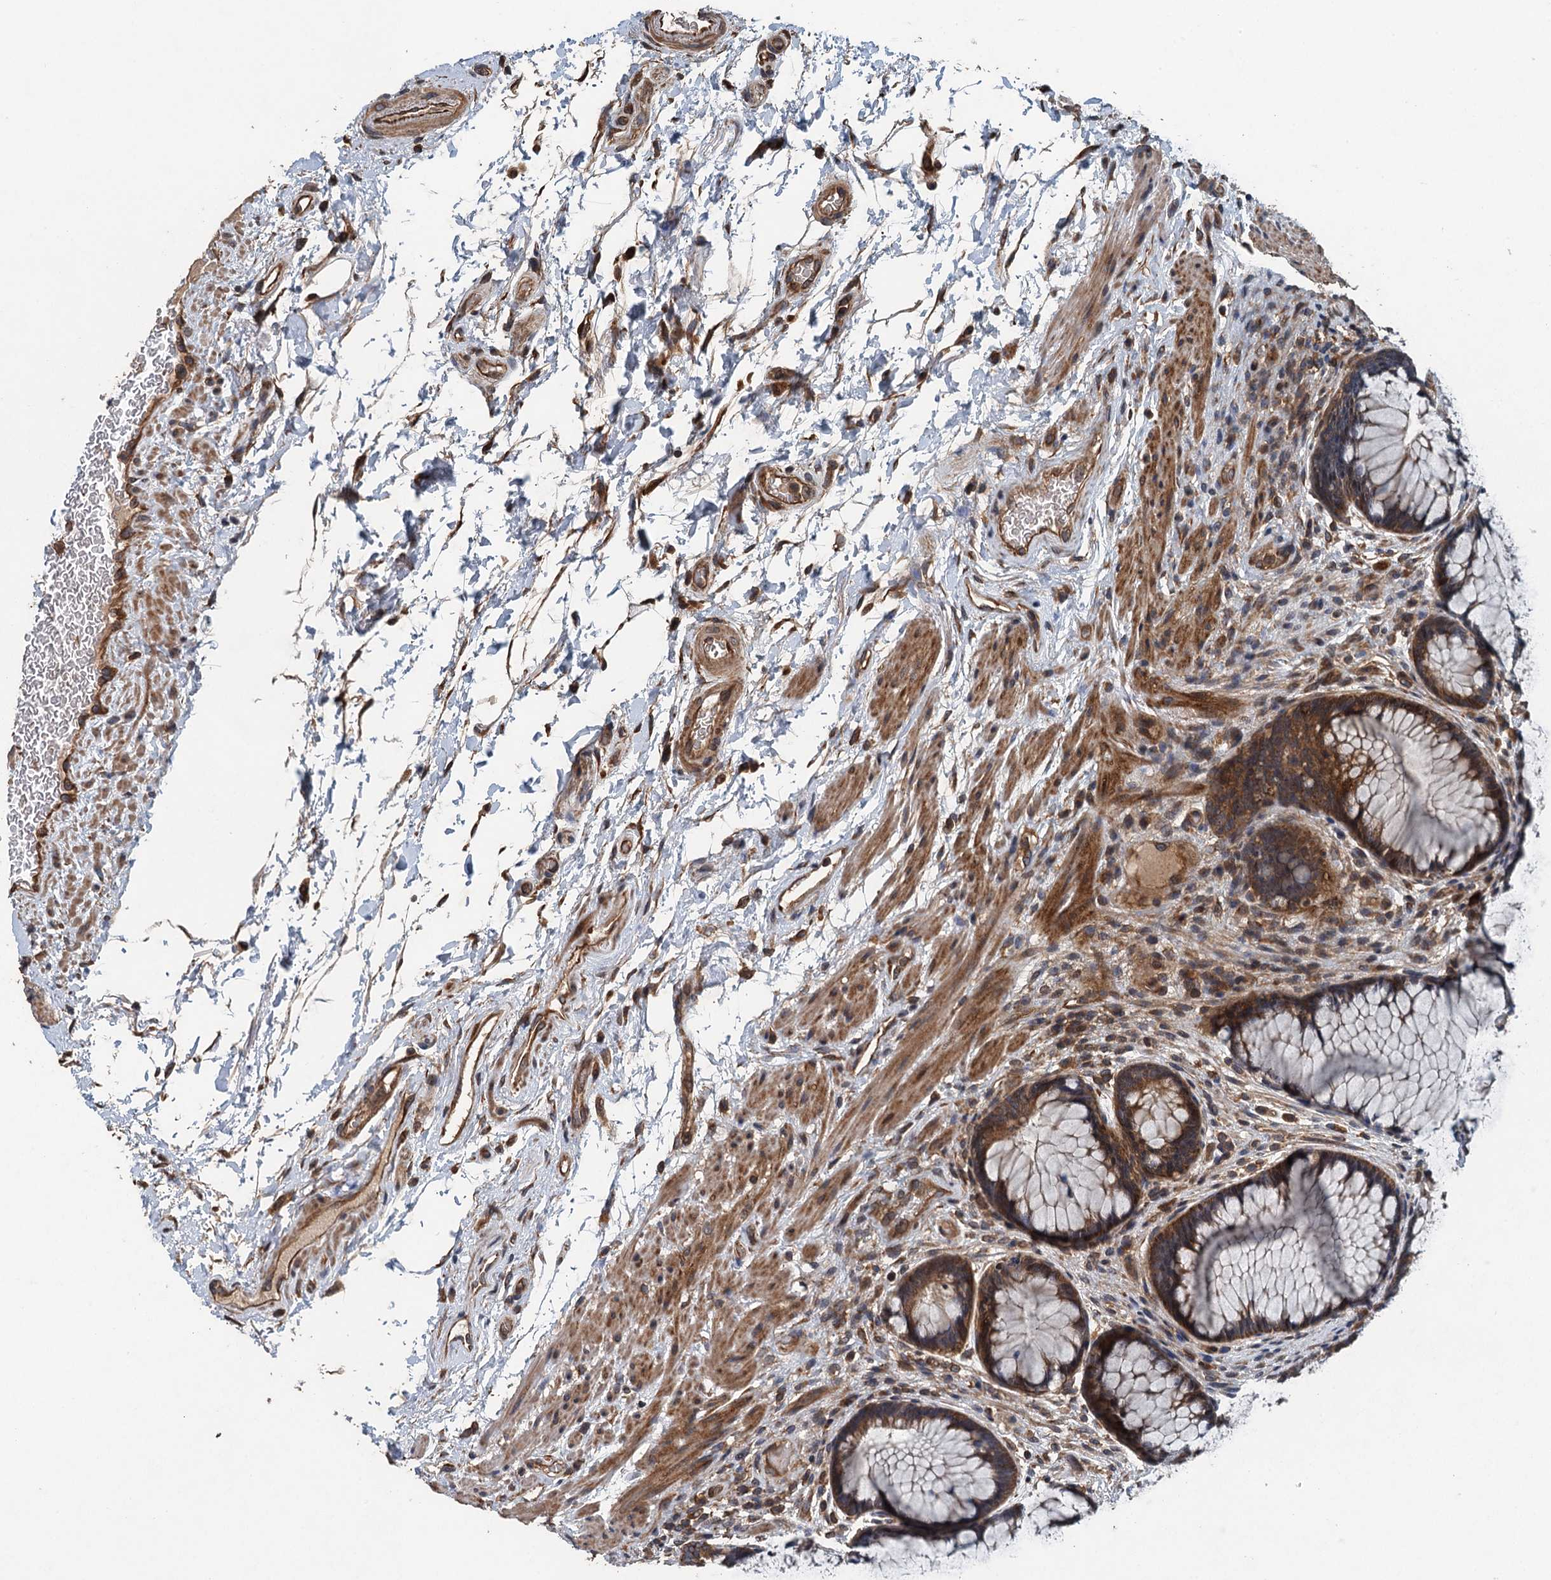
{"staining": {"intensity": "moderate", "quantity": ">75%", "location": "cytoplasmic/membranous"}, "tissue": "rectum", "cell_type": "Glandular cells", "image_type": "normal", "snomed": [{"axis": "morphology", "description": "Normal tissue, NOS"}, {"axis": "topography", "description": "Rectum"}], "caption": "This photomicrograph exhibits immunohistochemistry (IHC) staining of normal human rectum, with medium moderate cytoplasmic/membranous staining in about >75% of glandular cells.", "gene": "BORCS5", "patient": {"sex": "male", "age": 51}}